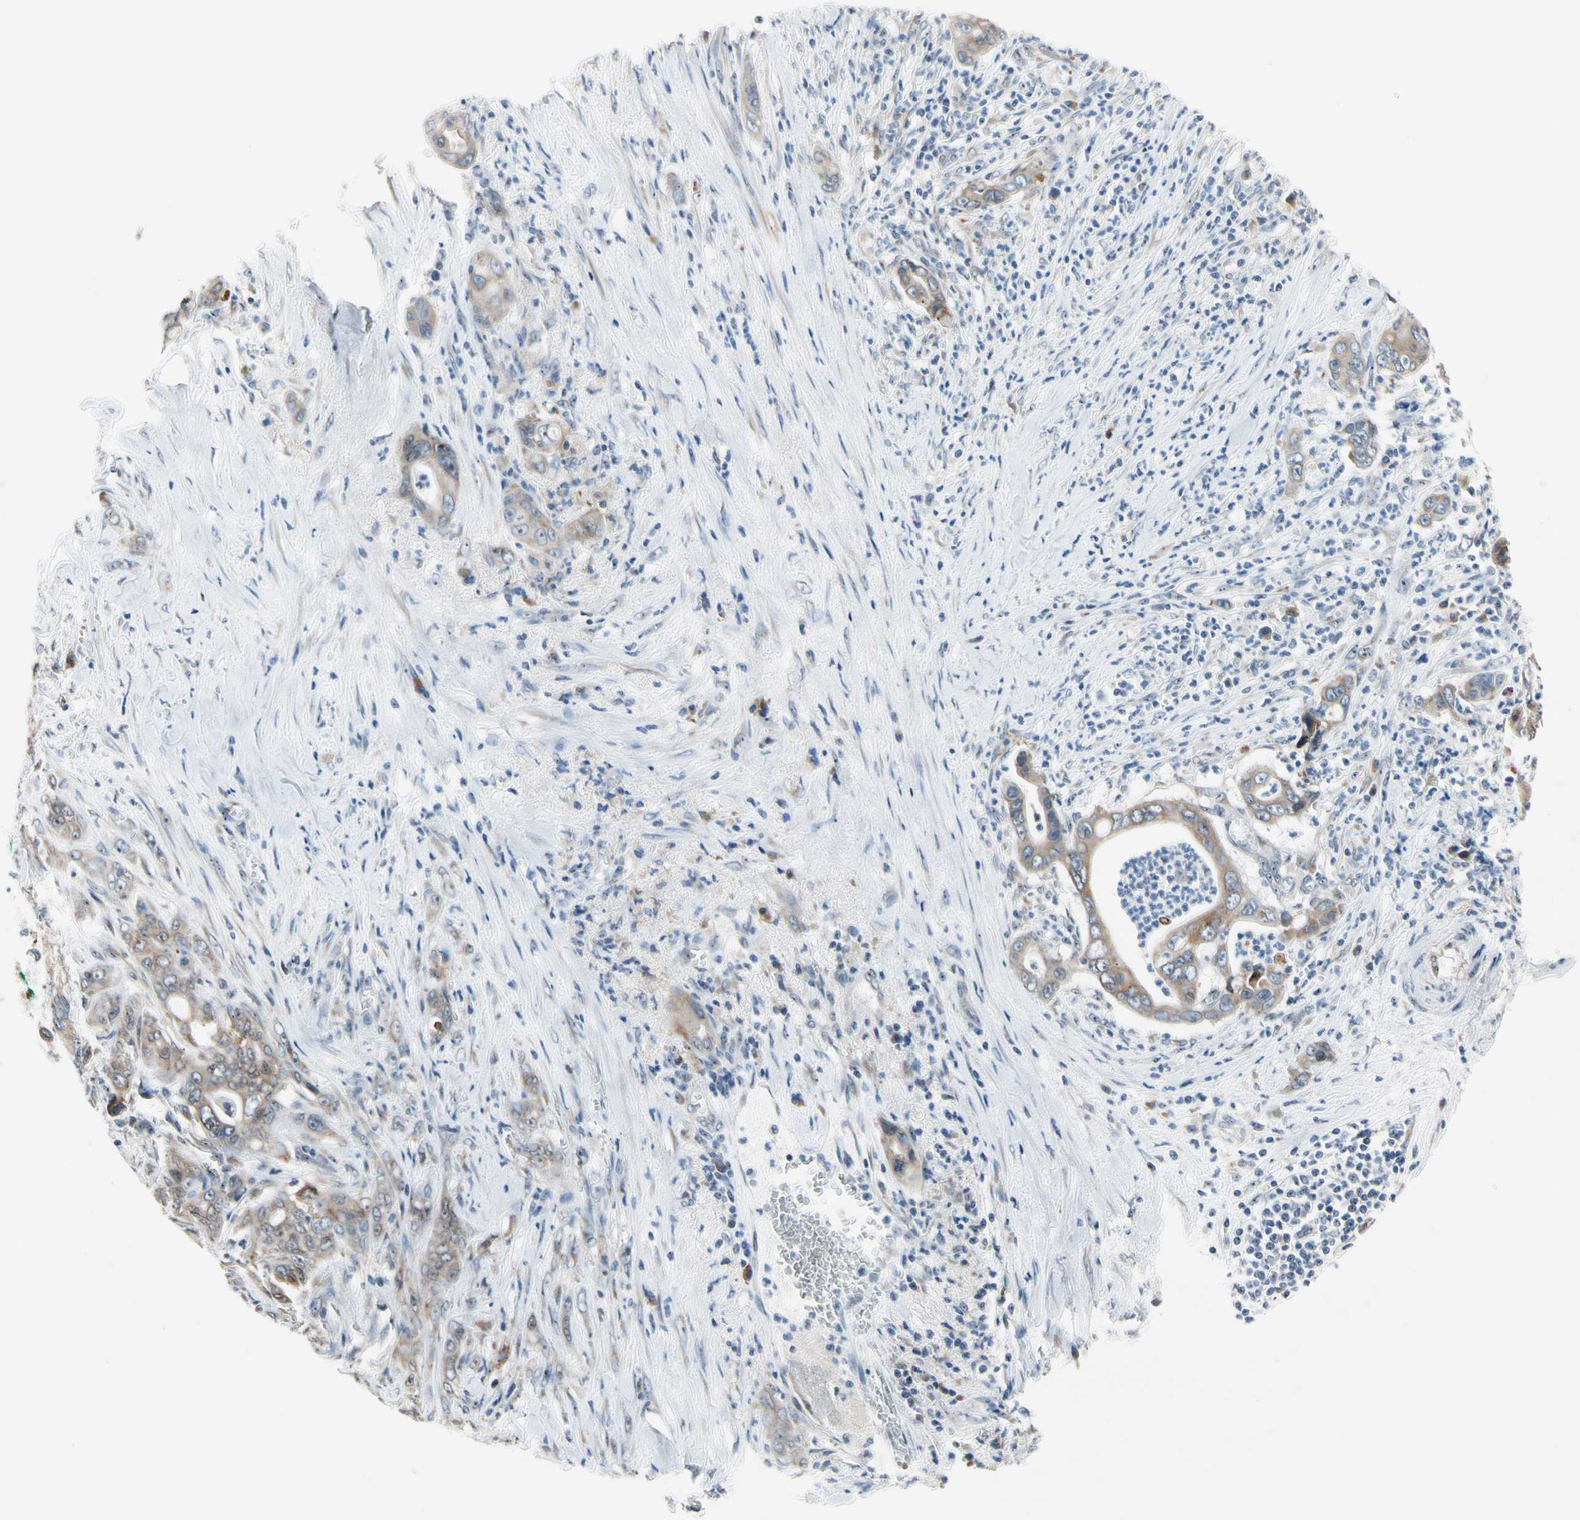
{"staining": {"intensity": "weak", "quantity": ">75%", "location": "cytoplasmic/membranous"}, "tissue": "pancreatic cancer", "cell_type": "Tumor cells", "image_type": "cancer", "snomed": [{"axis": "morphology", "description": "Adenocarcinoma, NOS"}, {"axis": "topography", "description": "Pancreas"}], "caption": "Adenocarcinoma (pancreatic) stained with a brown dye shows weak cytoplasmic/membranous positive staining in approximately >75% of tumor cells.", "gene": "TMED7", "patient": {"sex": "male", "age": 59}}